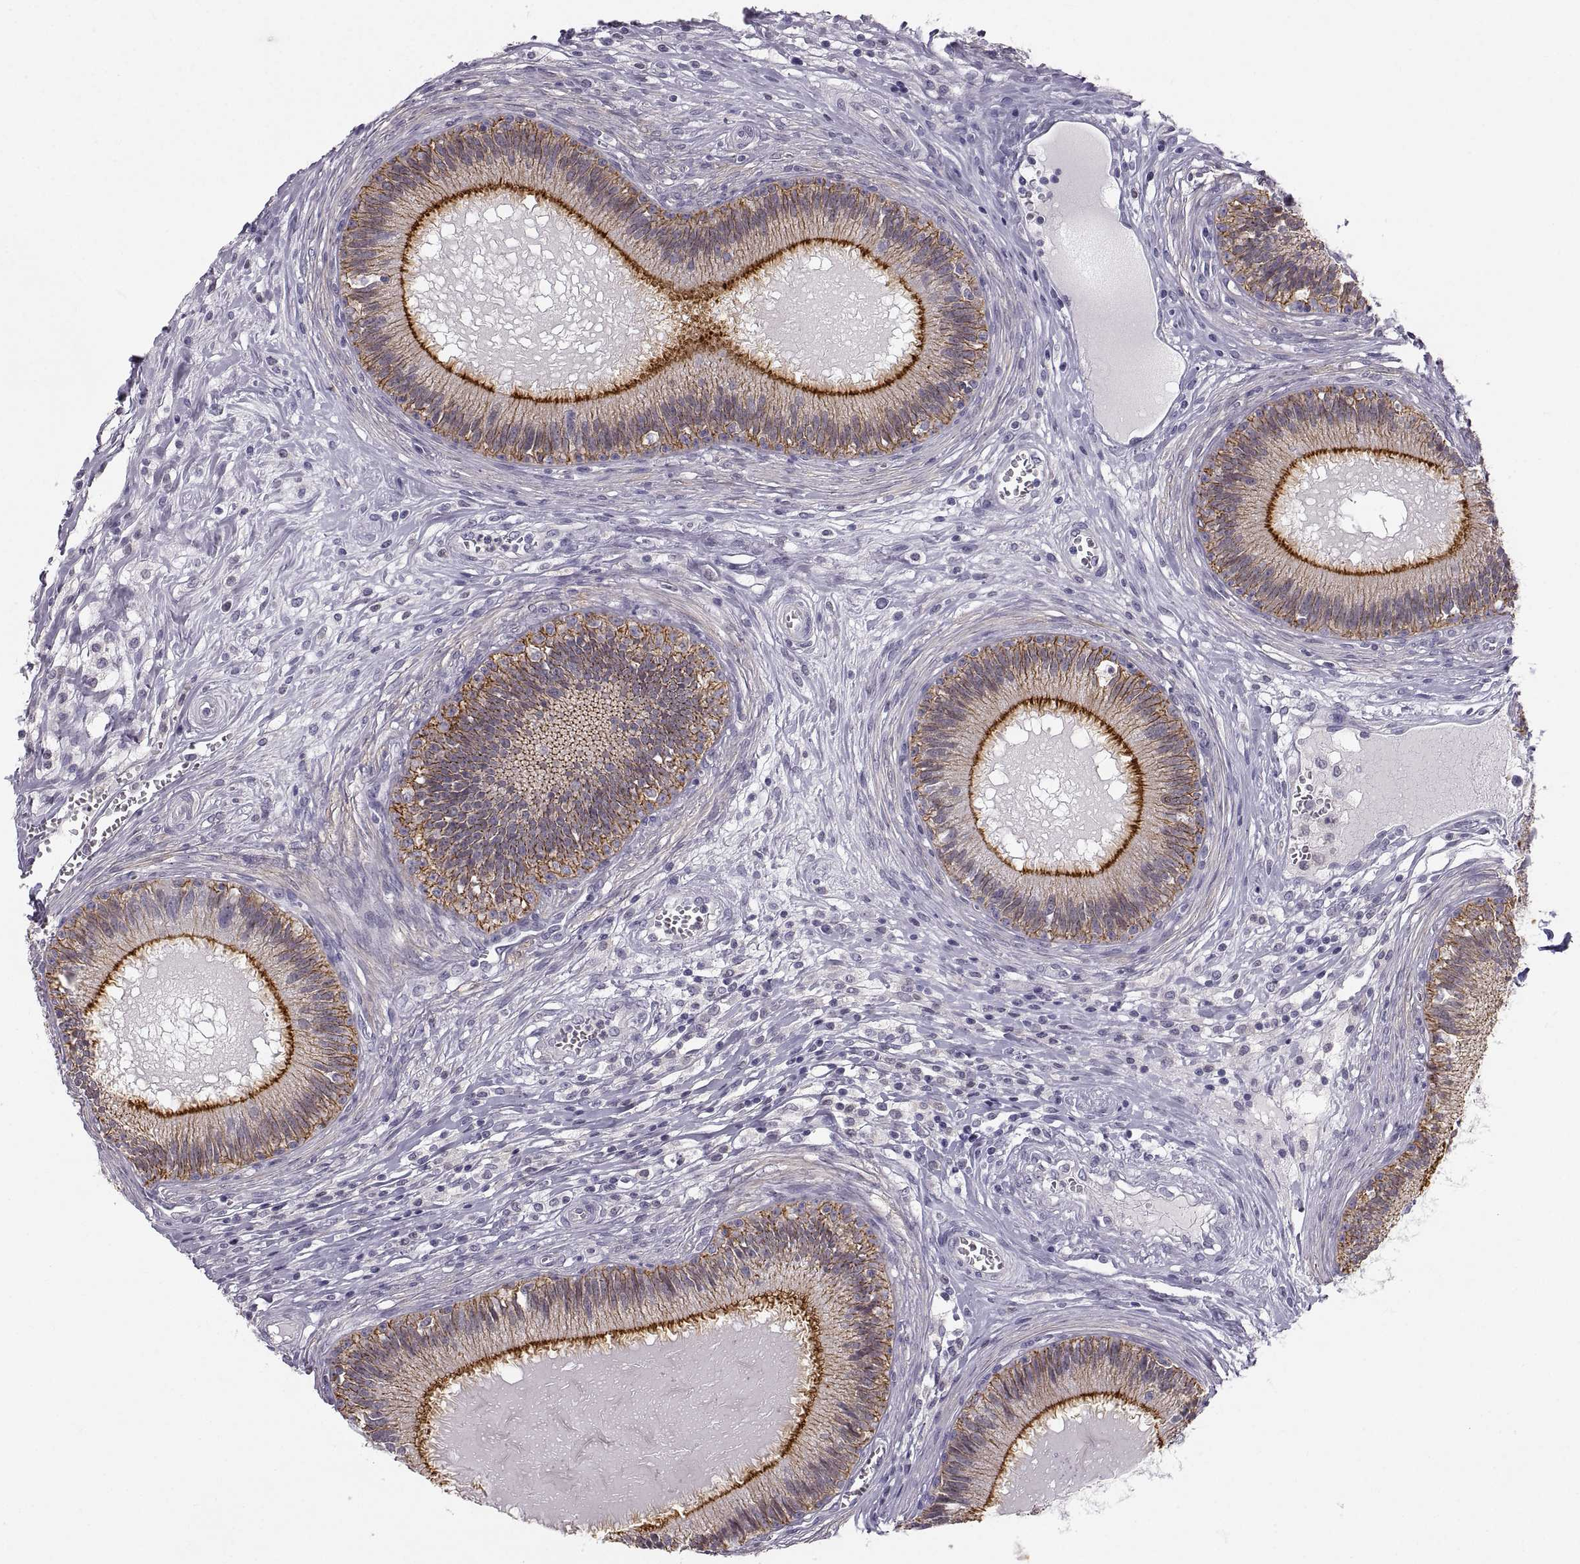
{"staining": {"intensity": "strong", "quantity": ">75%", "location": "cytoplasmic/membranous"}, "tissue": "epididymis", "cell_type": "Glandular cells", "image_type": "normal", "snomed": [{"axis": "morphology", "description": "Normal tissue, NOS"}, {"axis": "topography", "description": "Epididymis"}], "caption": "IHC histopathology image of unremarkable human epididymis stained for a protein (brown), which reveals high levels of strong cytoplasmic/membranous staining in approximately >75% of glandular cells.", "gene": "ZNF185", "patient": {"sex": "male", "age": 27}}